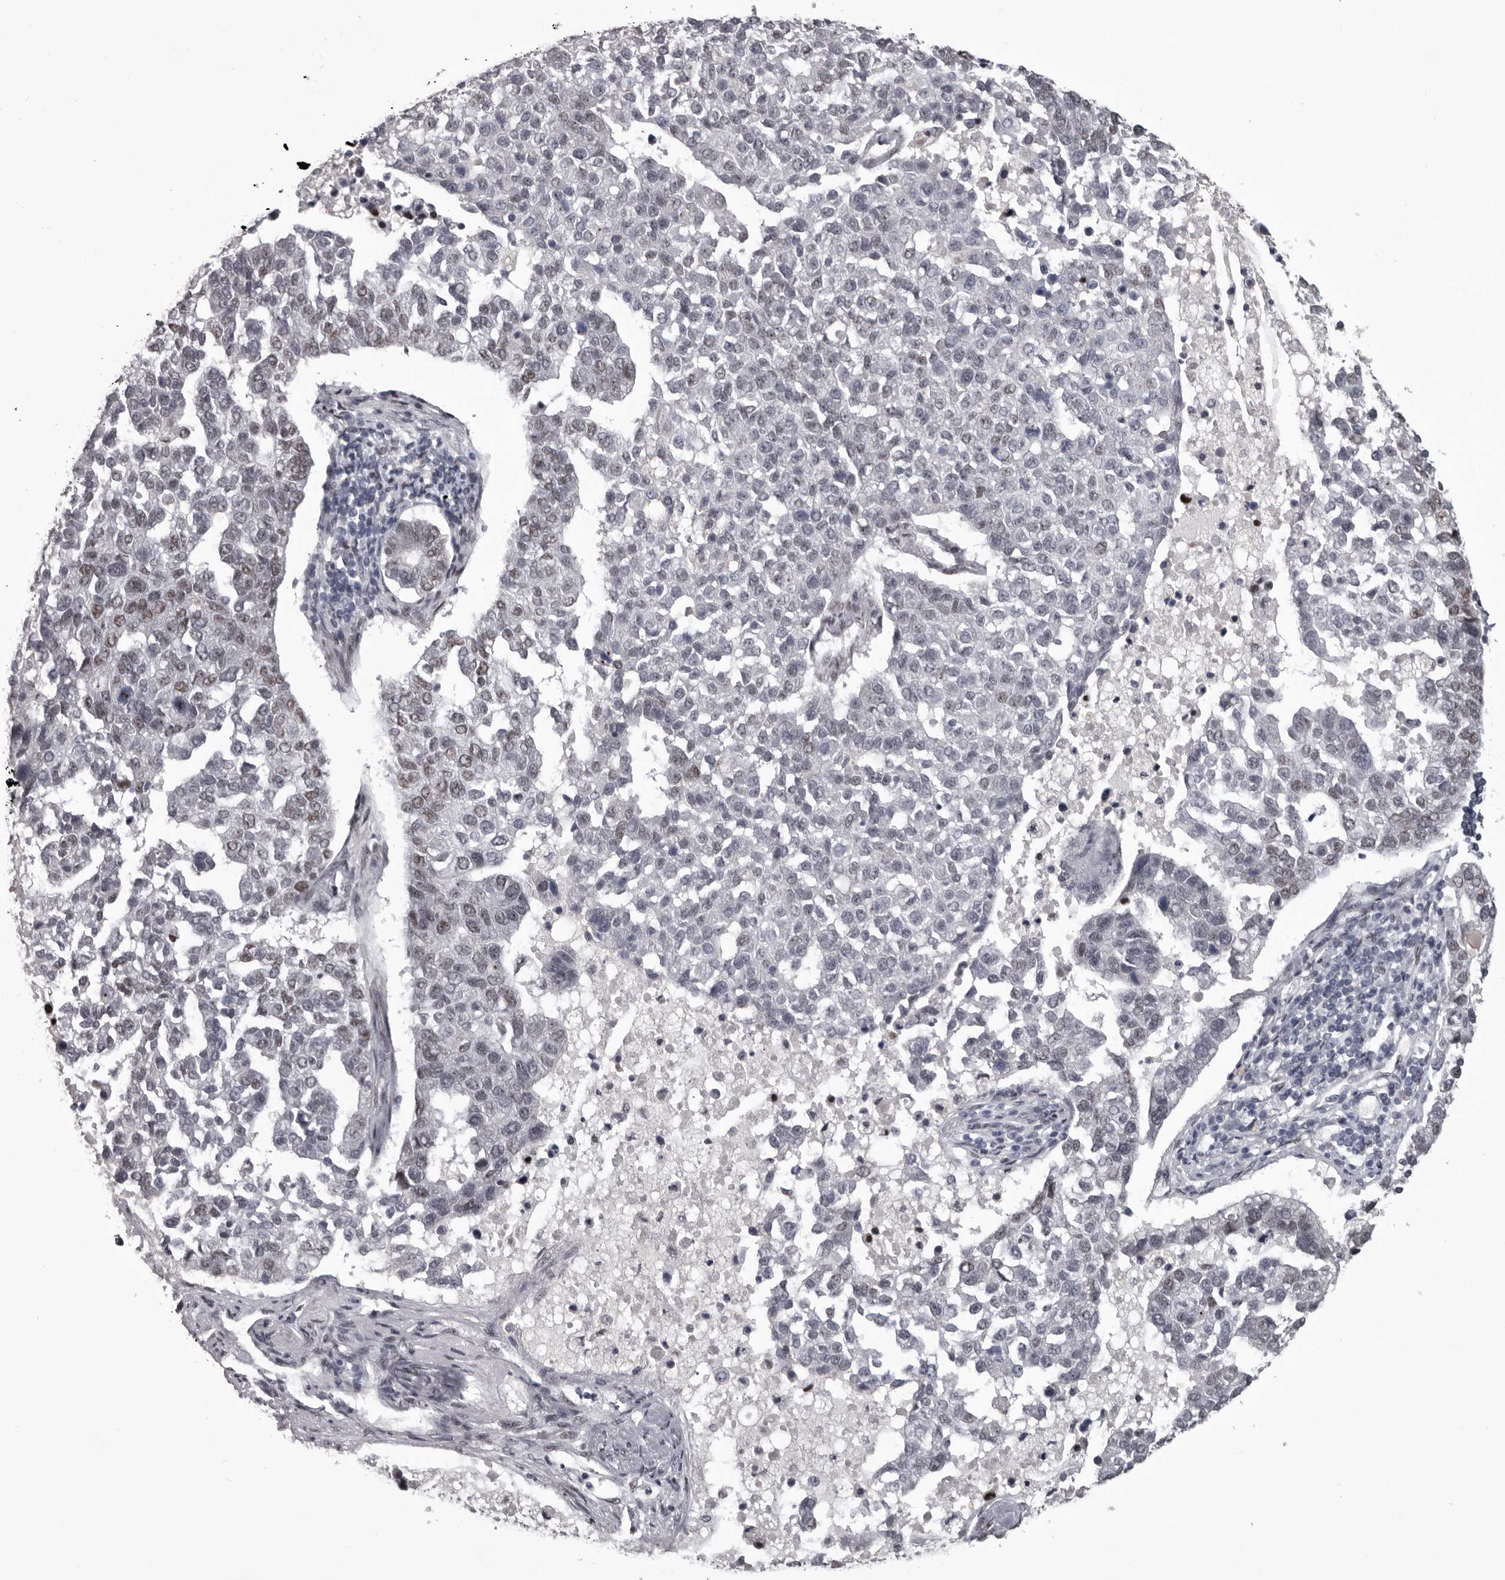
{"staining": {"intensity": "weak", "quantity": "25%-75%", "location": "nuclear"}, "tissue": "pancreatic cancer", "cell_type": "Tumor cells", "image_type": "cancer", "snomed": [{"axis": "morphology", "description": "Adenocarcinoma, NOS"}, {"axis": "topography", "description": "Pancreas"}], "caption": "DAB immunohistochemical staining of human pancreatic adenocarcinoma reveals weak nuclear protein expression in approximately 25%-75% of tumor cells.", "gene": "NUMA1", "patient": {"sex": "female", "age": 61}}